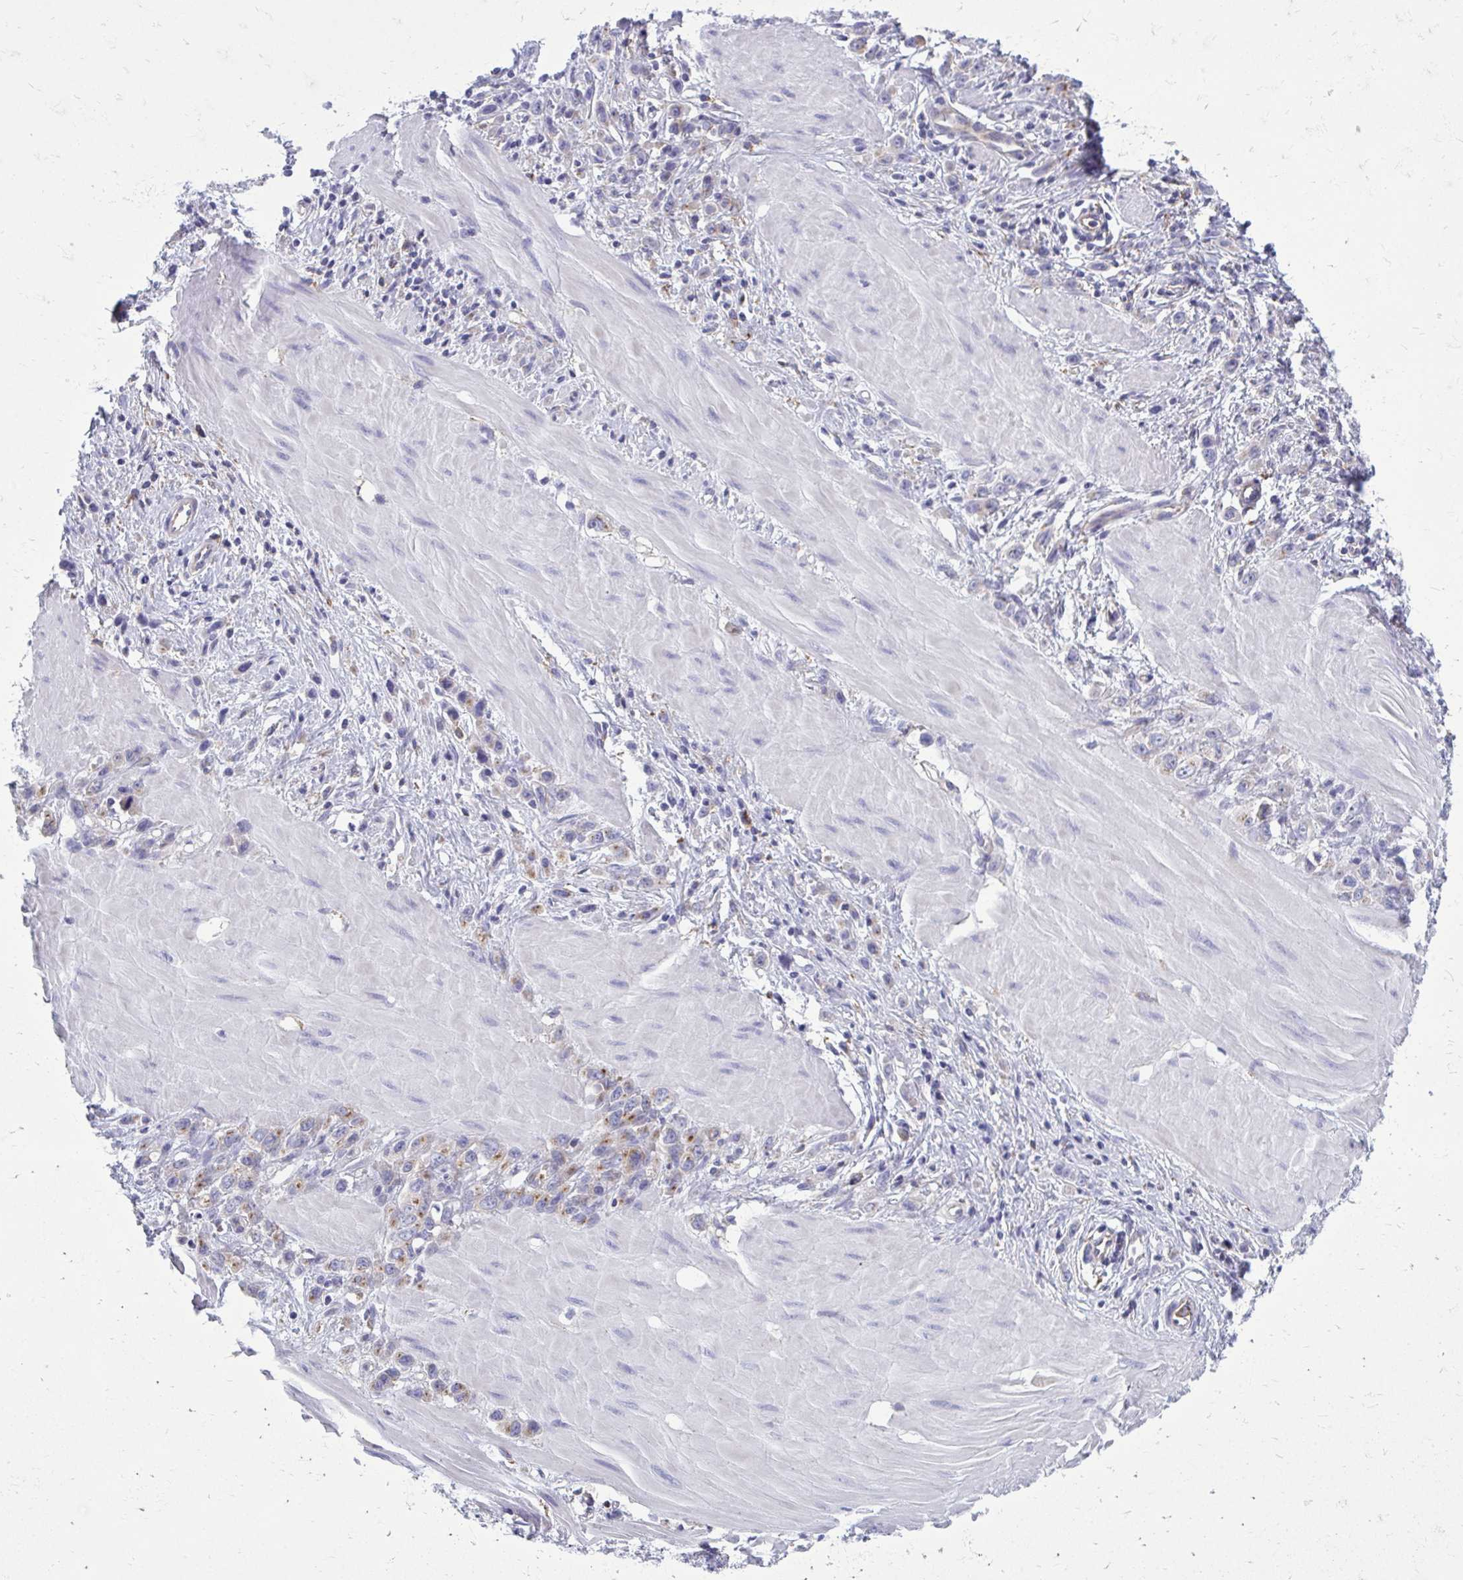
{"staining": {"intensity": "negative", "quantity": "none", "location": "none"}, "tissue": "stomach cancer", "cell_type": "Tumor cells", "image_type": "cancer", "snomed": [{"axis": "morphology", "description": "Adenocarcinoma, NOS"}, {"axis": "topography", "description": "Stomach"}], "caption": "Immunohistochemistry histopathology image of stomach cancer (adenocarcinoma) stained for a protein (brown), which shows no staining in tumor cells. The staining is performed using DAB (3,3'-diaminobenzidine) brown chromogen with nuclei counter-stained in using hematoxylin.", "gene": "CLTA", "patient": {"sex": "male", "age": 47}}